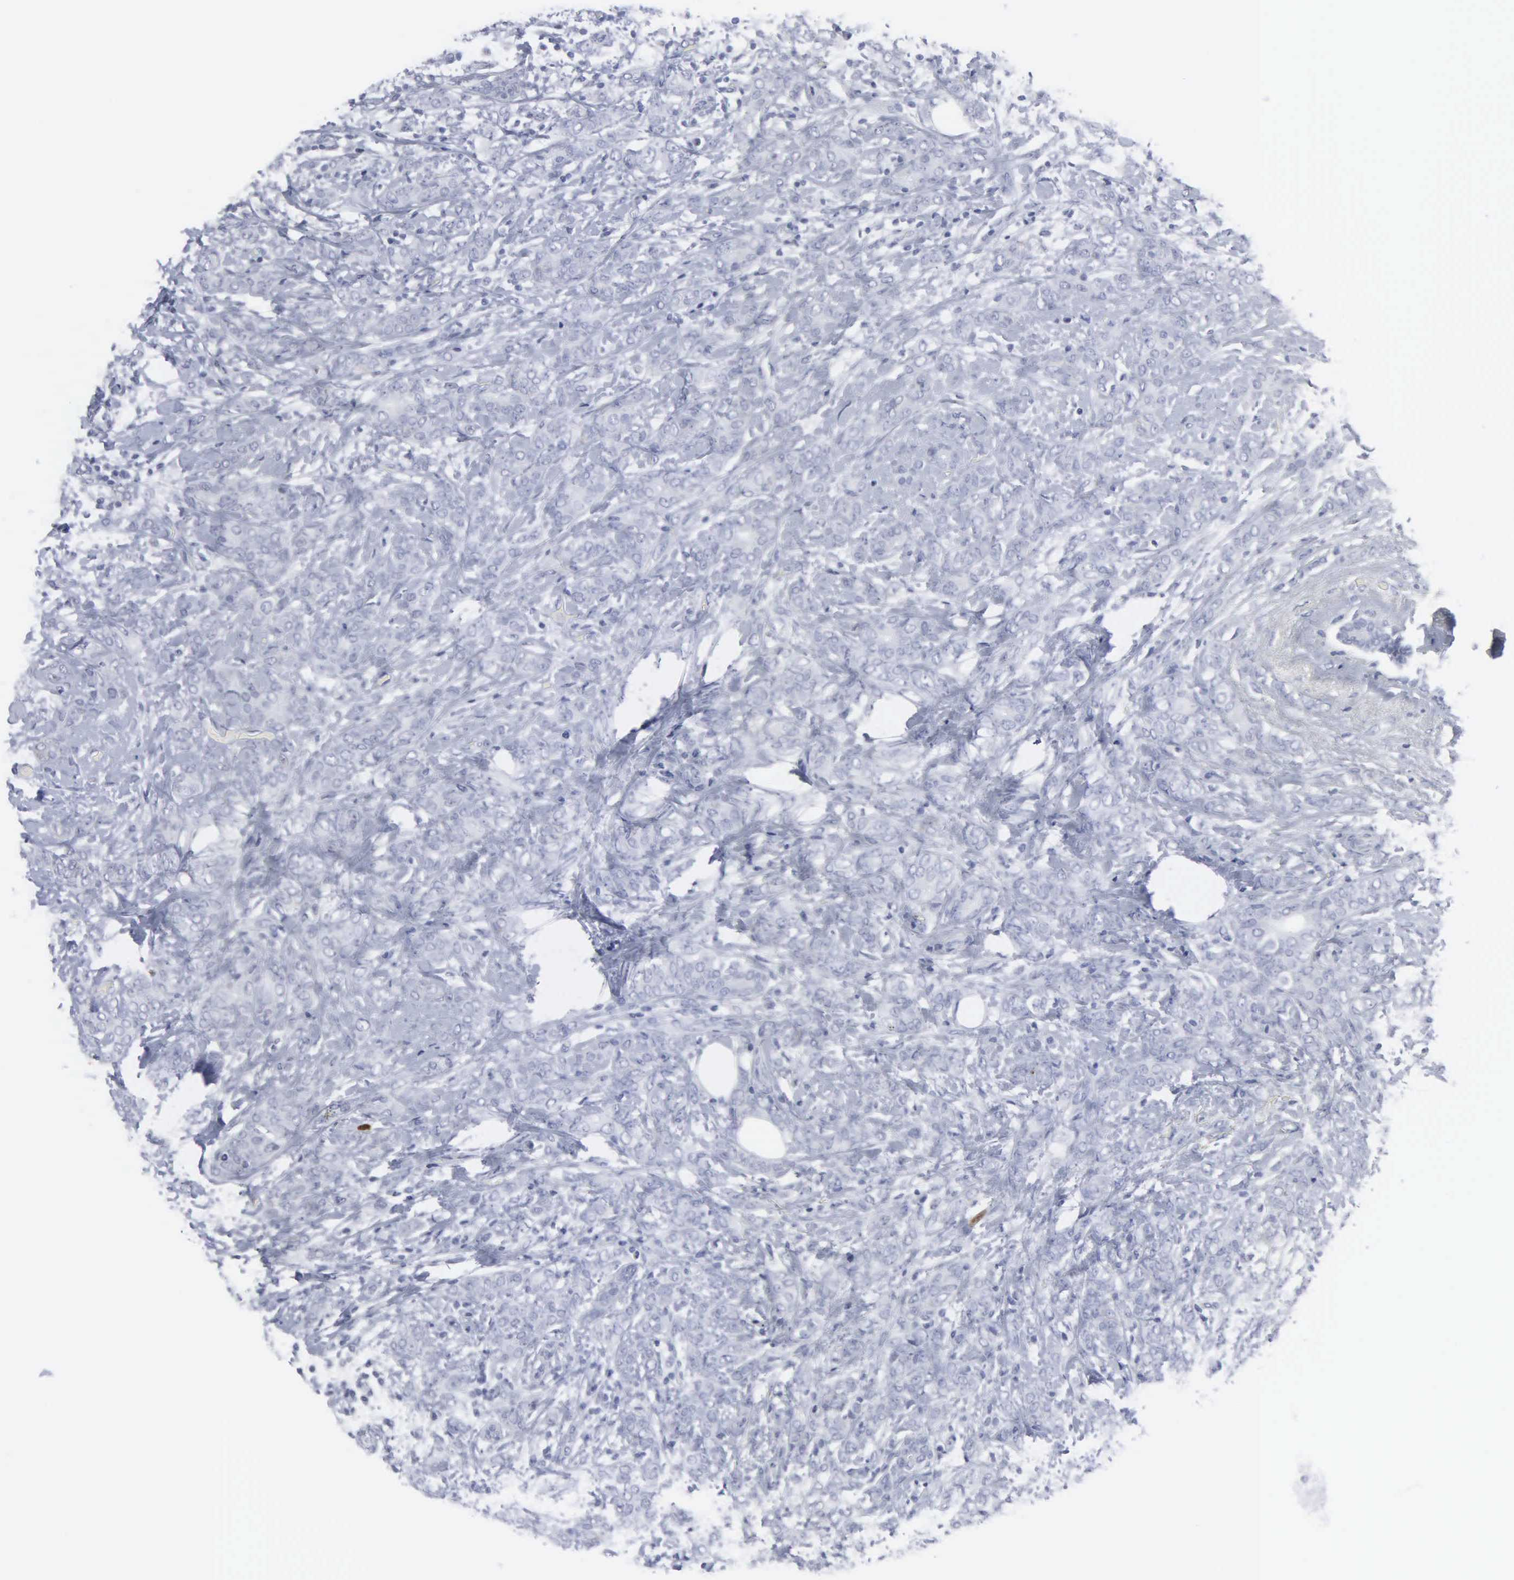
{"staining": {"intensity": "negative", "quantity": "none", "location": "none"}, "tissue": "breast cancer", "cell_type": "Tumor cells", "image_type": "cancer", "snomed": [{"axis": "morphology", "description": "Duct carcinoma"}, {"axis": "topography", "description": "Breast"}], "caption": "The photomicrograph demonstrates no significant staining in tumor cells of breast infiltrating ductal carcinoma.", "gene": "SPIN3", "patient": {"sex": "female", "age": 53}}